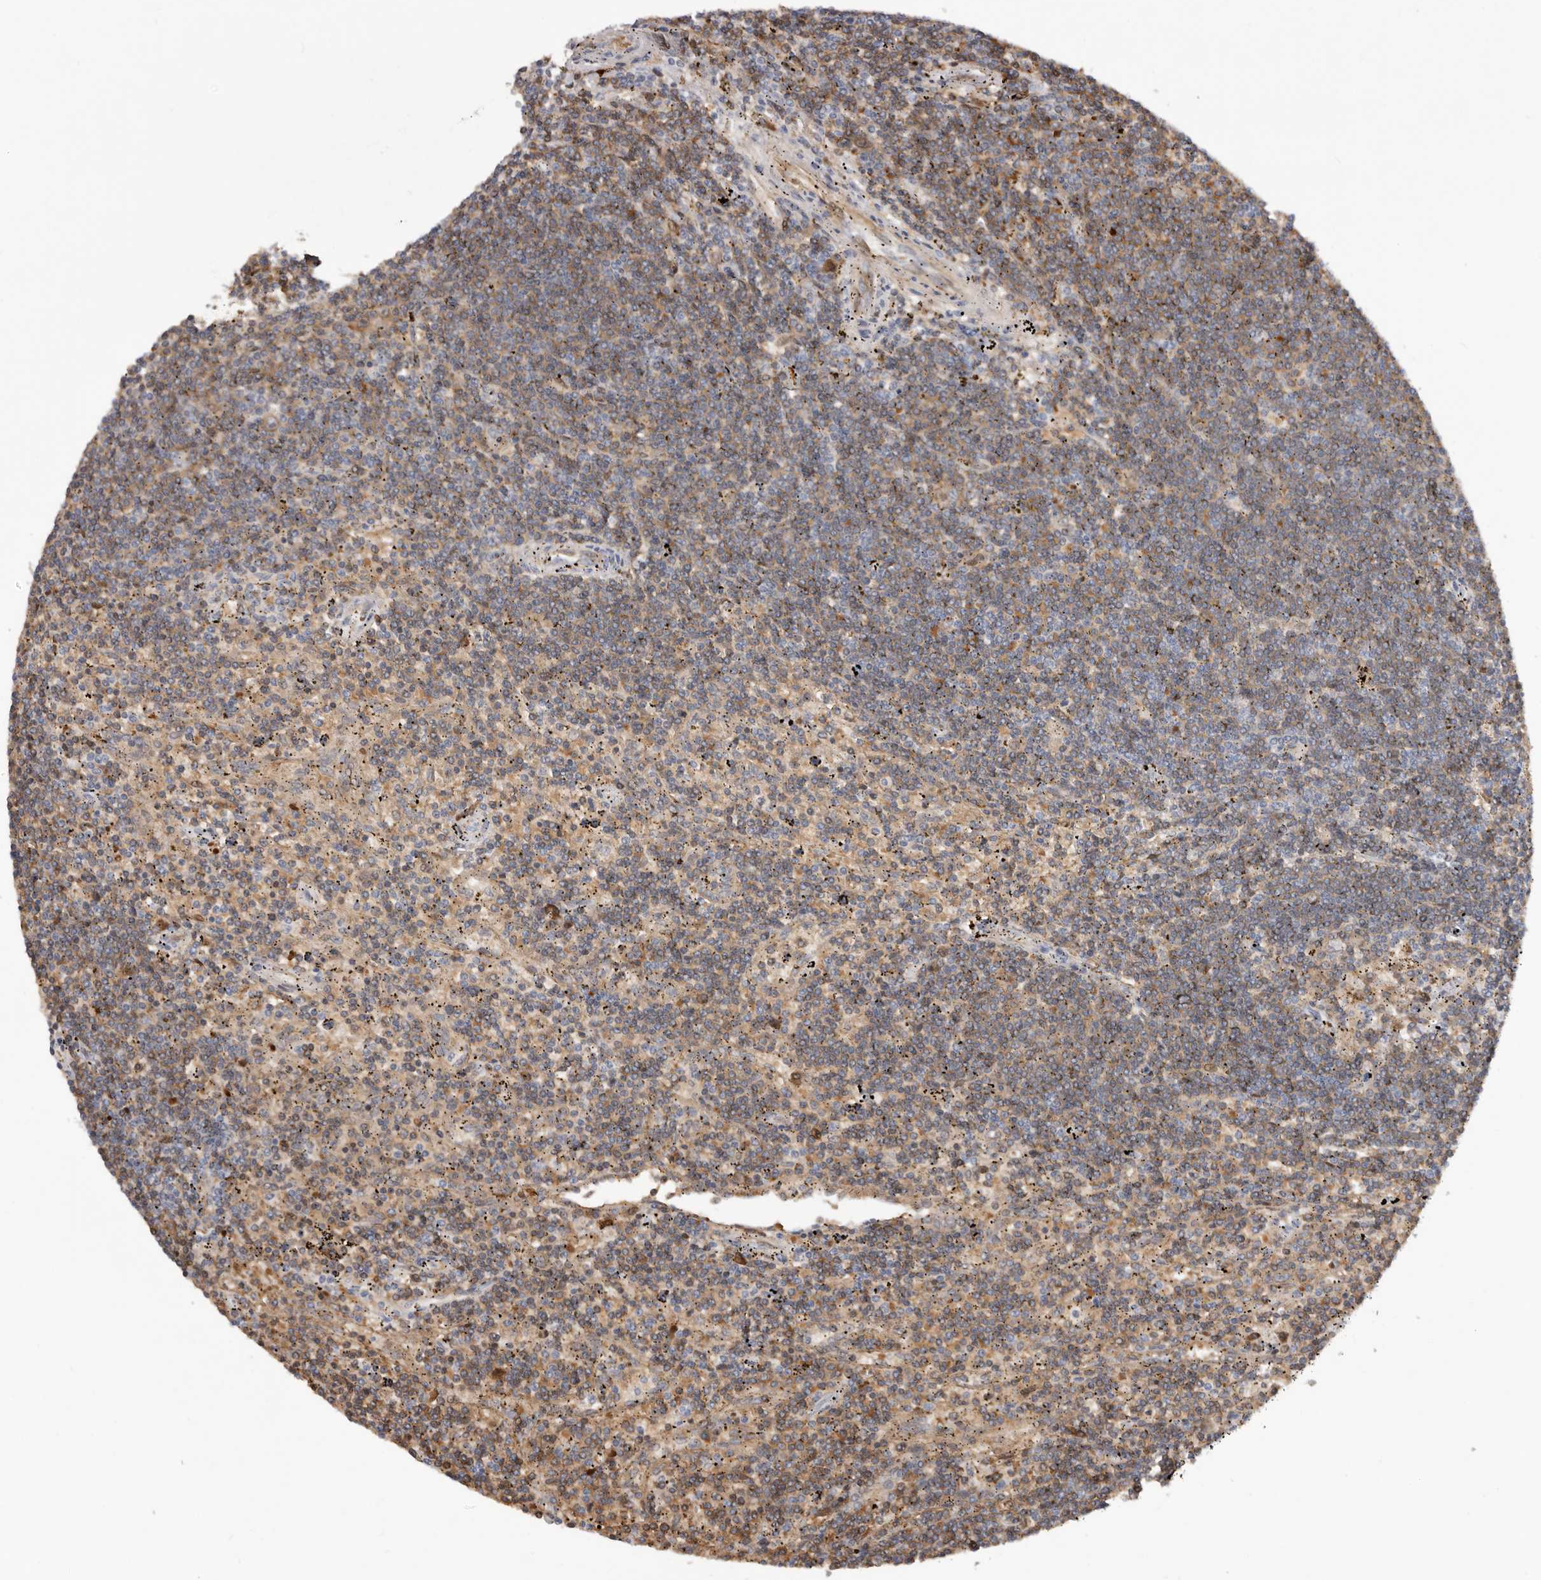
{"staining": {"intensity": "moderate", "quantity": "25%-75%", "location": "cytoplasmic/membranous"}, "tissue": "lymphoma", "cell_type": "Tumor cells", "image_type": "cancer", "snomed": [{"axis": "morphology", "description": "Malignant lymphoma, non-Hodgkin's type, Low grade"}, {"axis": "topography", "description": "Spleen"}], "caption": "An image of human lymphoma stained for a protein displays moderate cytoplasmic/membranous brown staining in tumor cells.", "gene": "TNR", "patient": {"sex": "male", "age": 76}}